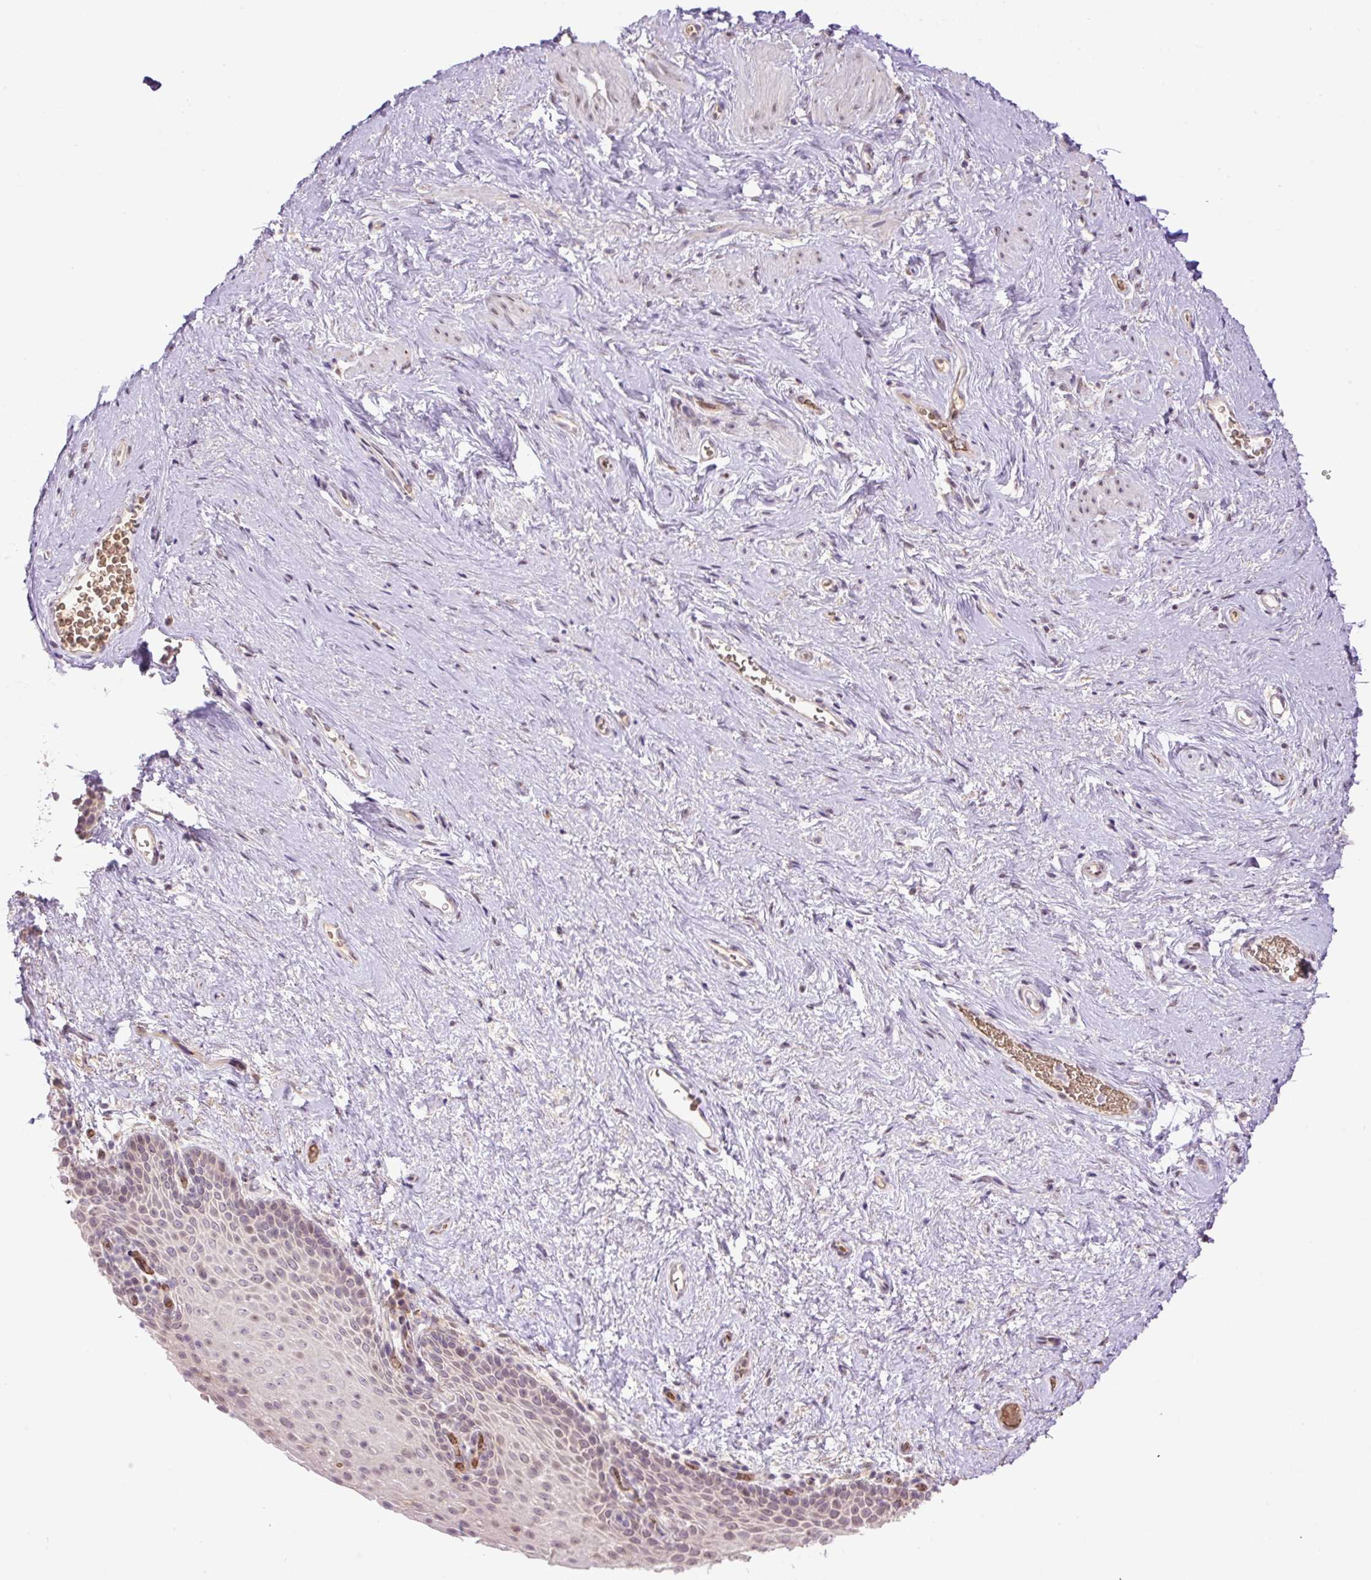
{"staining": {"intensity": "weak", "quantity": "<25%", "location": "cytoplasmic/membranous"}, "tissue": "vagina", "cell_type": "Squamous epithelial cells", "image_type": "normal", "snomed": [{"axis": "morphology", "description": "Normal tissue, NOS"}, {"axis": "topography", "description": "Vagina"}], "caption": "Immunohistochemistry (IHC) micrograph of normal vagina stained for a protein (brown), which shows no expression in squamous epithelial cells.", "gene": "HABP4", "patient": {"sex": "female", "age": 61}}